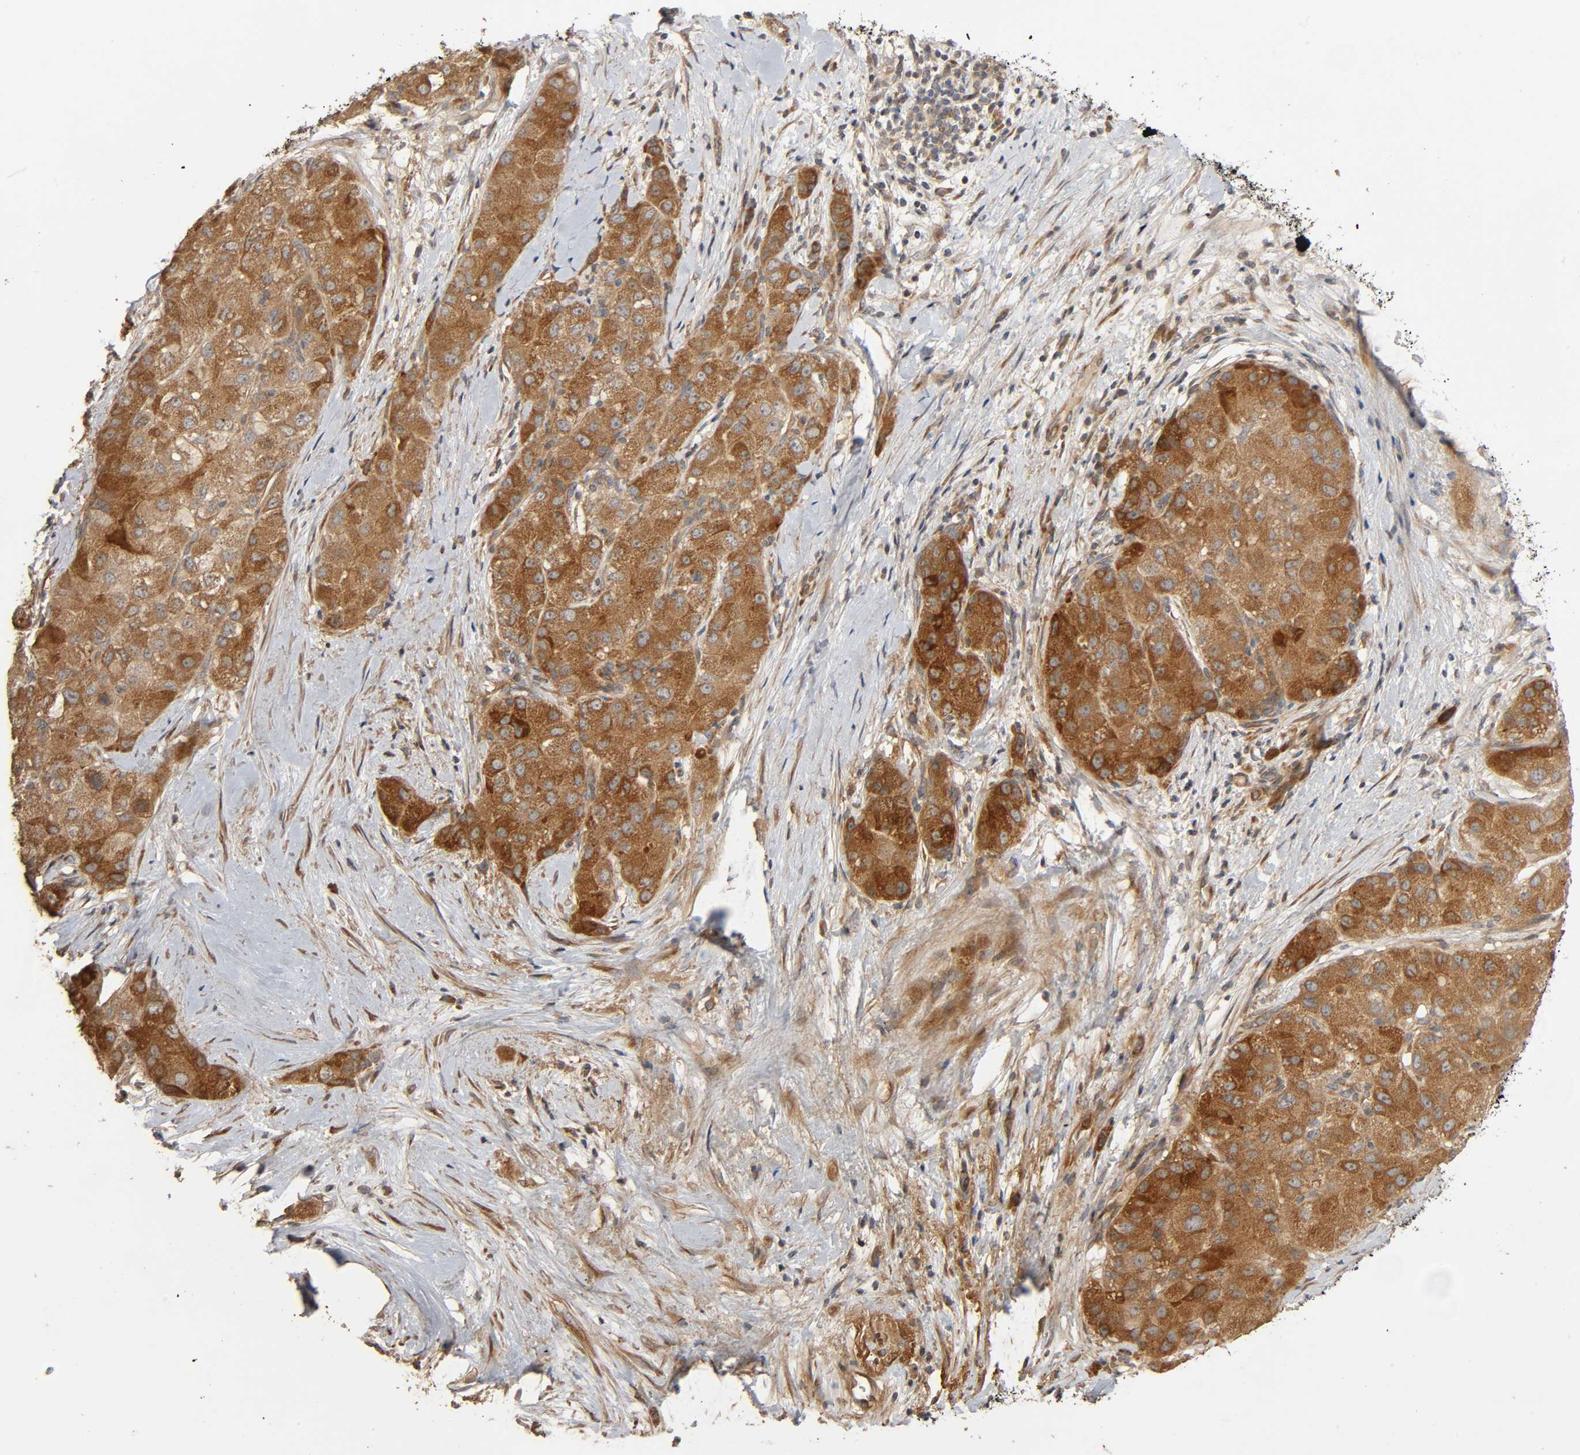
{"staining": {"intensity": "moderate", "quantity": ">75%", "location": "cytoplasmic/membranous"}, "tissue": "liver cancer", "cell_type": "Tumor cells", "image_type": "cancer", "snomed": [{"axis": "morphology", "description": "Carcinoma, Hepatocellular, NOS"}, {"axis": "topography", "description": "Liver"}], "caption": "Immunohistochemical staining of liver cancer (hepatocellular carcinoma) demonstrates moderate cytoplasmic/membranous protein staining in approximately >75% of tumor cells. The staining was performed using DAB to visualize the protein expression in brown, while the nuclei were stained in blue with hematoxylin (Magnification: 20x).", "gene": "SGSM1", "patient": {"sex": "male", "age": 80}}